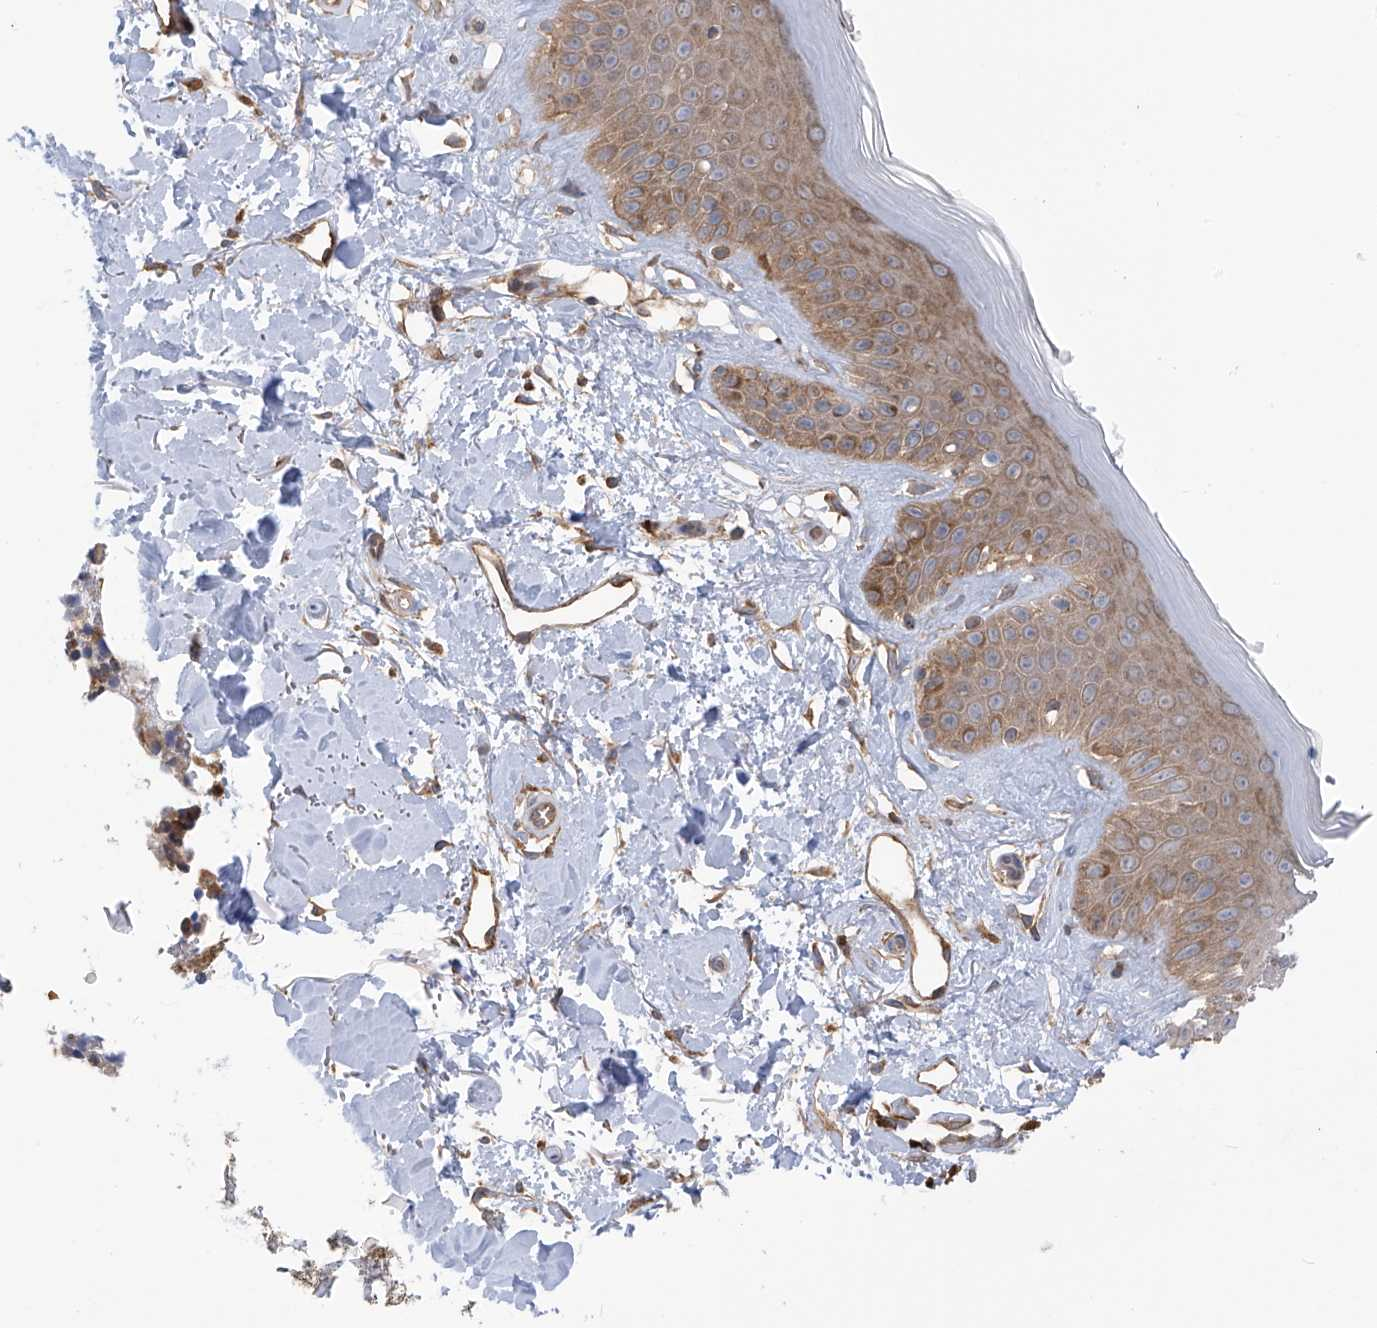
{"staining": {"intensity": "moderate", "quantity": ">75%", "location": "cytoplasmic/membranous"}, "tissue": "skin", "cell_type": "Fibroblasts", "image_type": "normal", "snomed": [{"axis": "morphology", "description": "Normal tissue, NOS"}, {"axis": "topography", "description": "Skin"}], "caption": "Moderate cytoplasmic/membranous protein expression is appreciated in about >75% of fibroblasts in skin. The protein of interest is stained brown, and the nuclei are stained in blue (DAB (3,3'-diaminobenzidine) IHC with brightfield microscopy, high magnification).", "gene": "KIAA1522", "patient": {"sex": "female", "age": 64}}